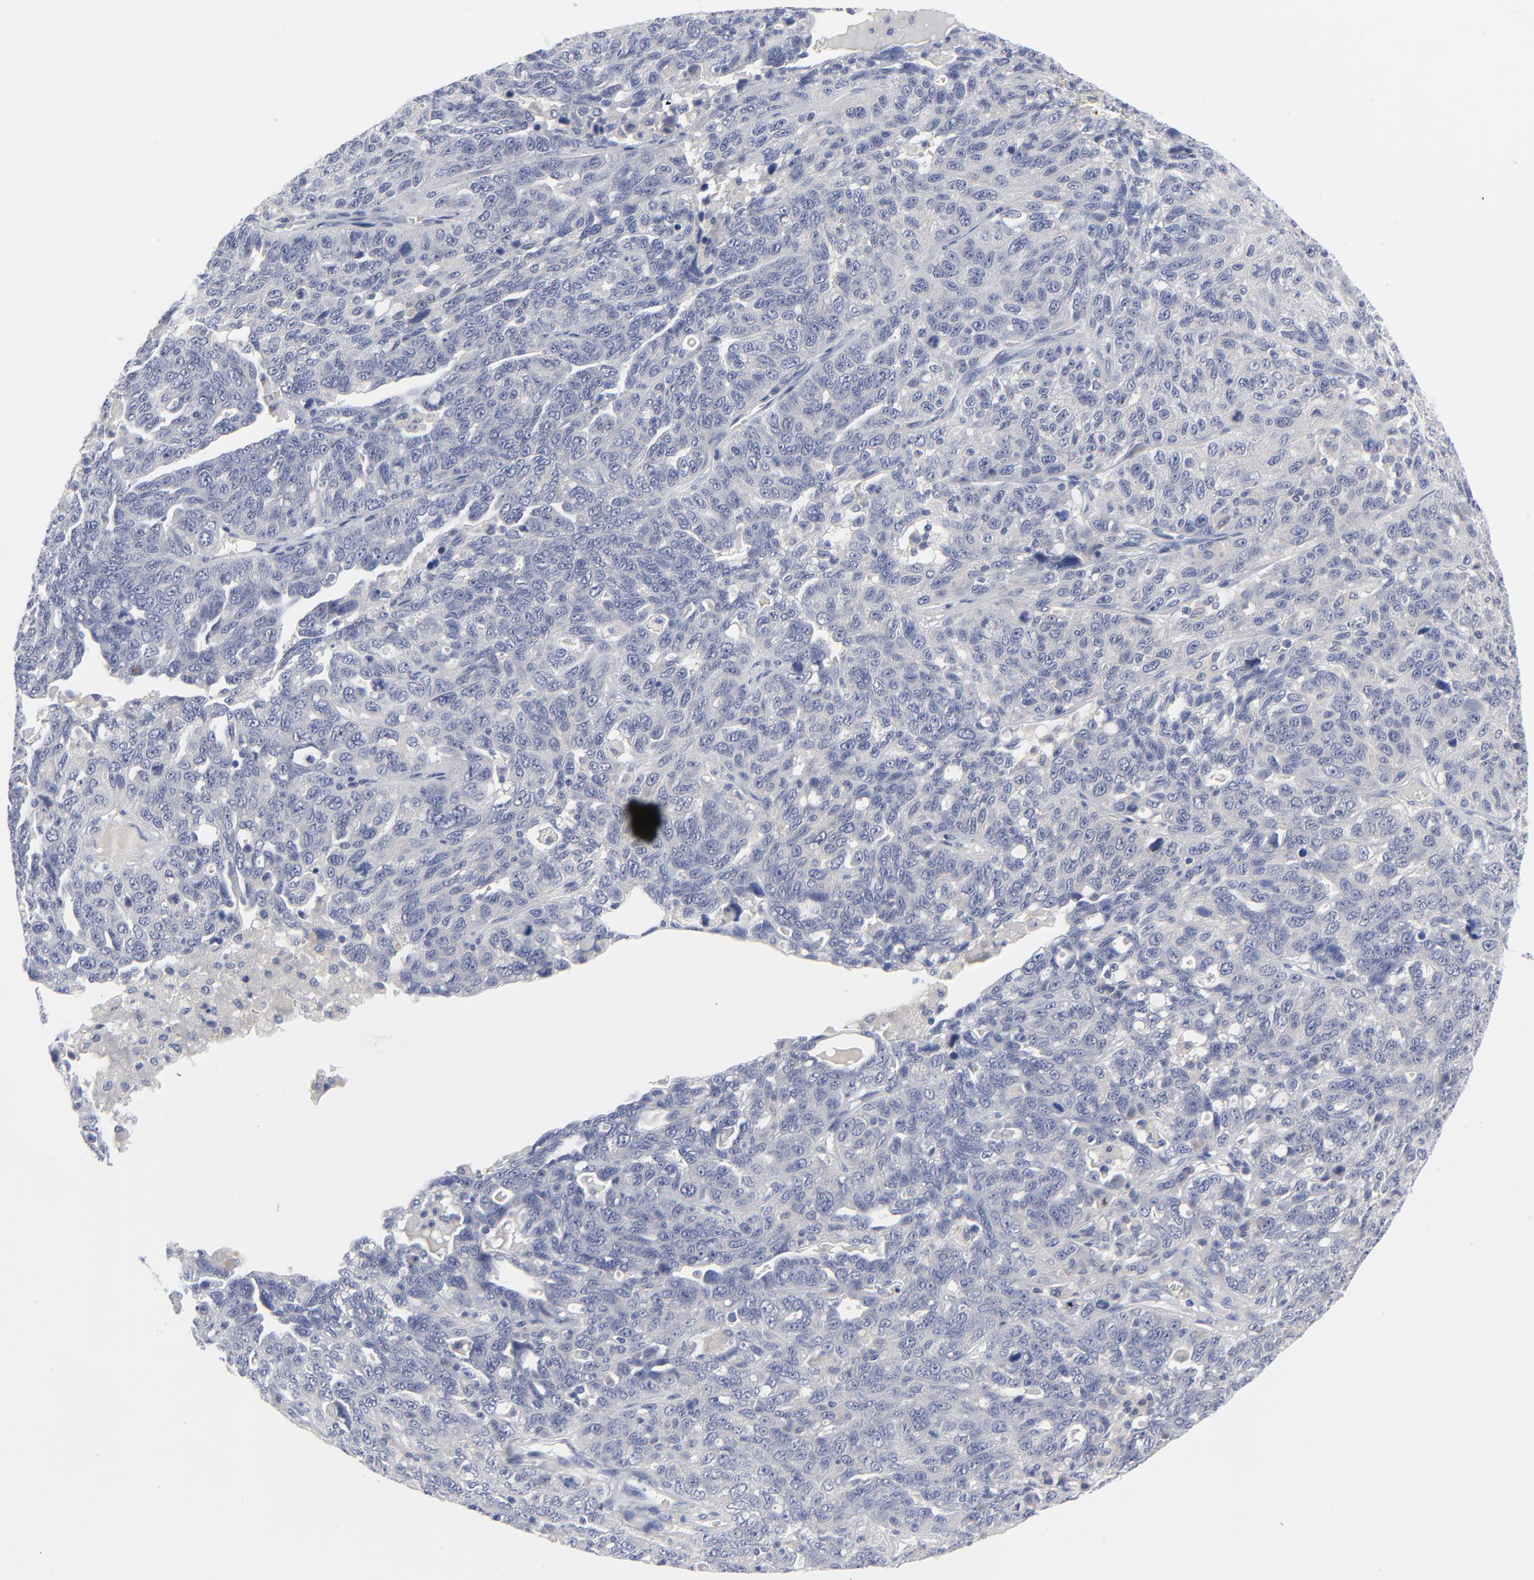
{"staining": {"intensity": "negative", "quantity": "none", "location": "none"}, "tissue": "ovarian cancer", "cell_type": "Tumor cells", "image_type": "cancer", "snomed": [{"axis": "morphology", "description": "Cystadenocarcinoma, serous, NOS"}, {"axis": "topography", "description": "Ovary"}], "caption": "This is an immunohistochemistry micrograph of human serous cystadenocarcinoma (ovarian). There is no expression in tumor cells.", "gene": "CLEC4G", "patient": {"sex": "female", "age": 71}}